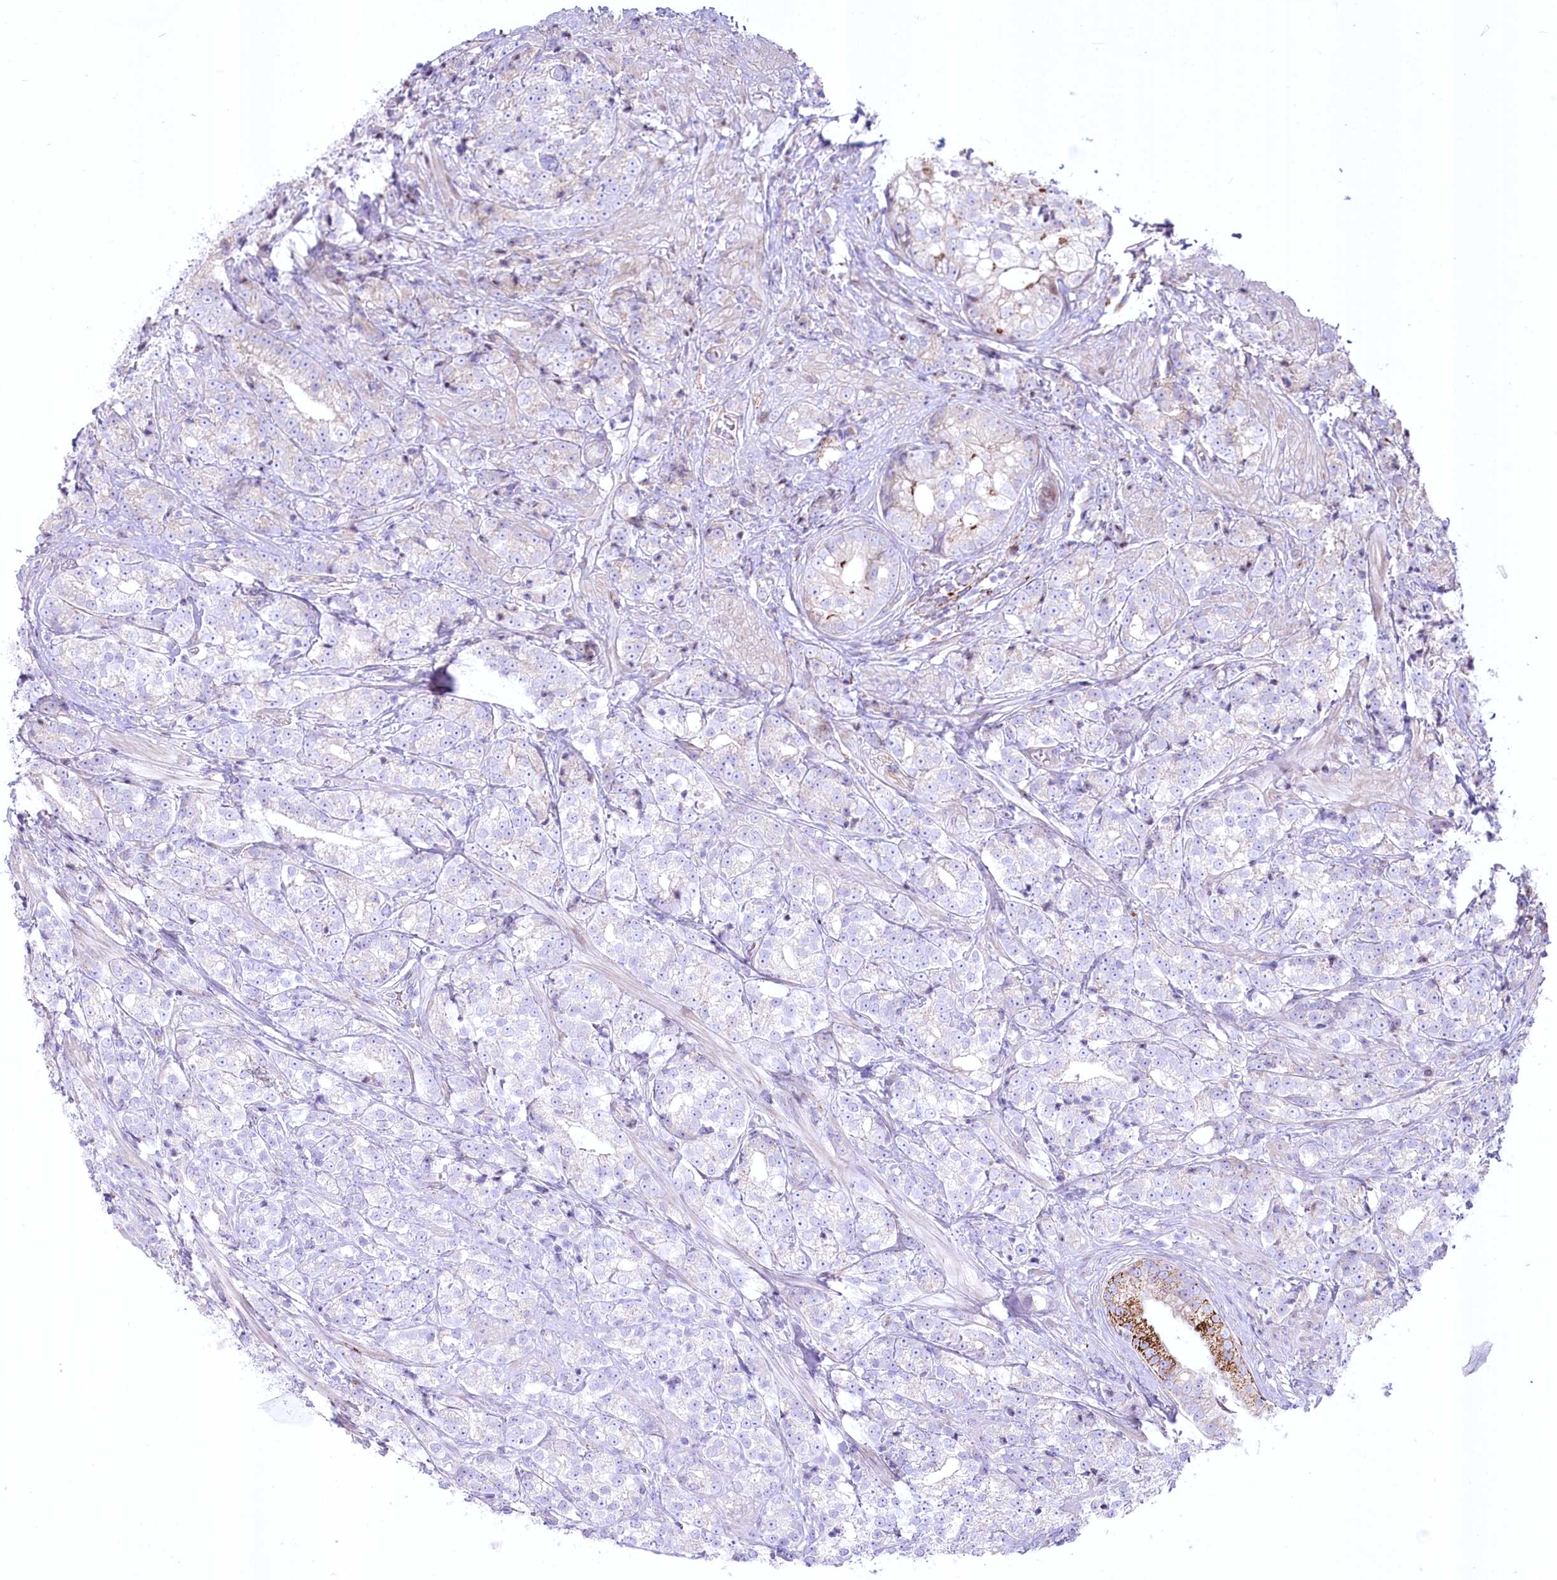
{"staining": {"intensity": "negative", "quantity": "none", "location": "none"}, "tissue": "prostate cancer", "cell_type": "Tumor cells", "image_type": "cancer", "snomed": [{"axis": "morphology", "description": "Adenocarcinoma, High grade"}, {"axis": "topography", "description": "Prostate"}], "caption": "Immunohistochemistry (IHC) photomicrograph of high-grade adenocarcinoma (prostate) stained for a protein (brown), which demonstrates no expression in tumor cells. (DAB (3,3'-diaminobenzidine) IHC visualized using brightfield microscopy, high magnification).", "gene": "CEP164", "patient": {"sex": "male", "age": 69}}